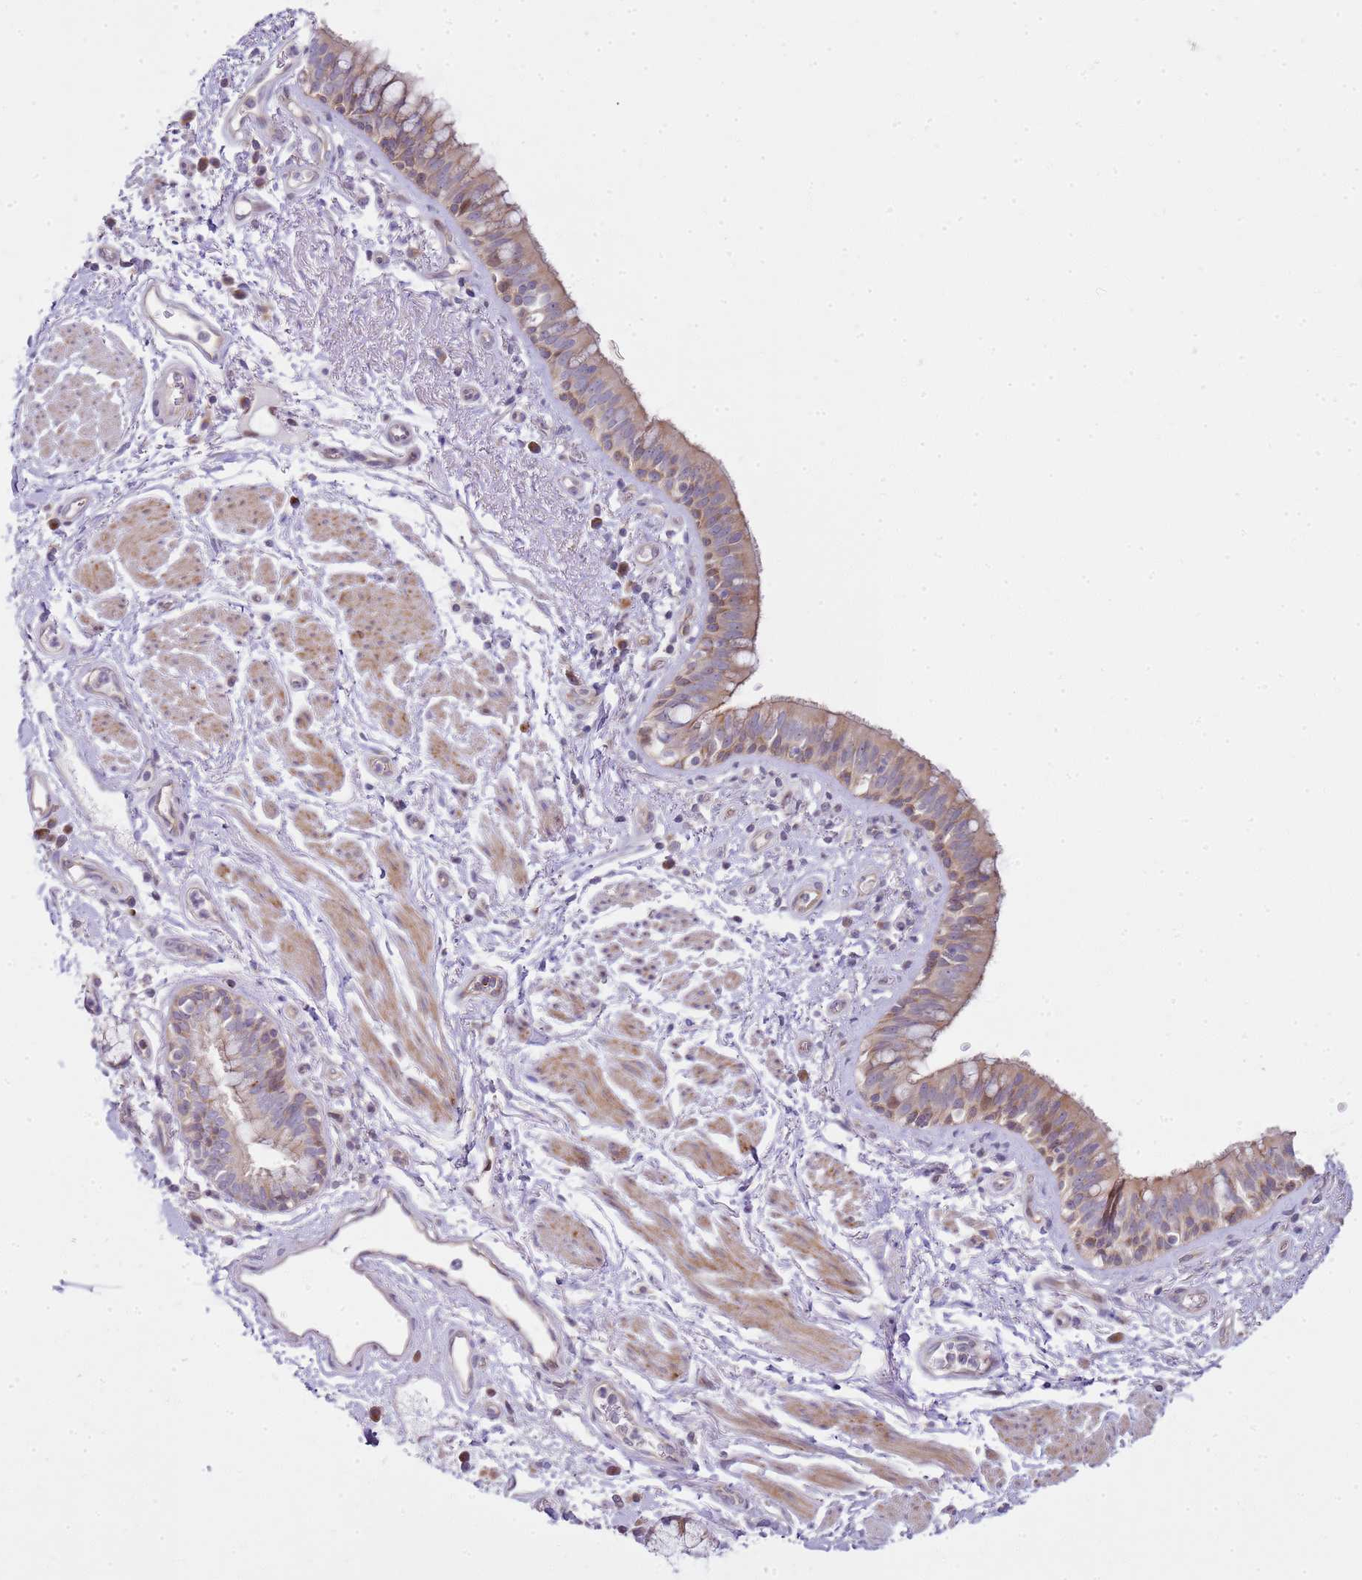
{"staining": {"intensity": "moderate", "quantity": ">75%", "location": "cytoplasmic/membranous"}, "tissue": "bronchus", "cell_type": "Respiratory epithelial cells", "image_type": "normal", "snomed": [{"axis": "morphology", "description": "Normal tissue, NOS"}, {"axis": "morphology", "description": "Neoplasm, uncertain whether benign or malignant"}, {"axis": "topography", "description": "Bronchus"}, {"axis": "topography", "description": "Lung"}], "caption": "High-magnification brightfield microscopy of normal bronchus stained with DAB (3,3'-diaminobenzidine) (brown) and counterstained with hematoxylin (blue). respiratory epithelial cells exhibit moderate cytoplasmic/membranous positivity is present in approximately>75% of cells. The staining is performed using DAB (3,3'-diaminobenzidine) brown chromogen to label protein expression. The nuclei are counter-stained blue using hematoxylin.", "gene": "GRAP", "patient": {"sex": "male", "age": 55}}